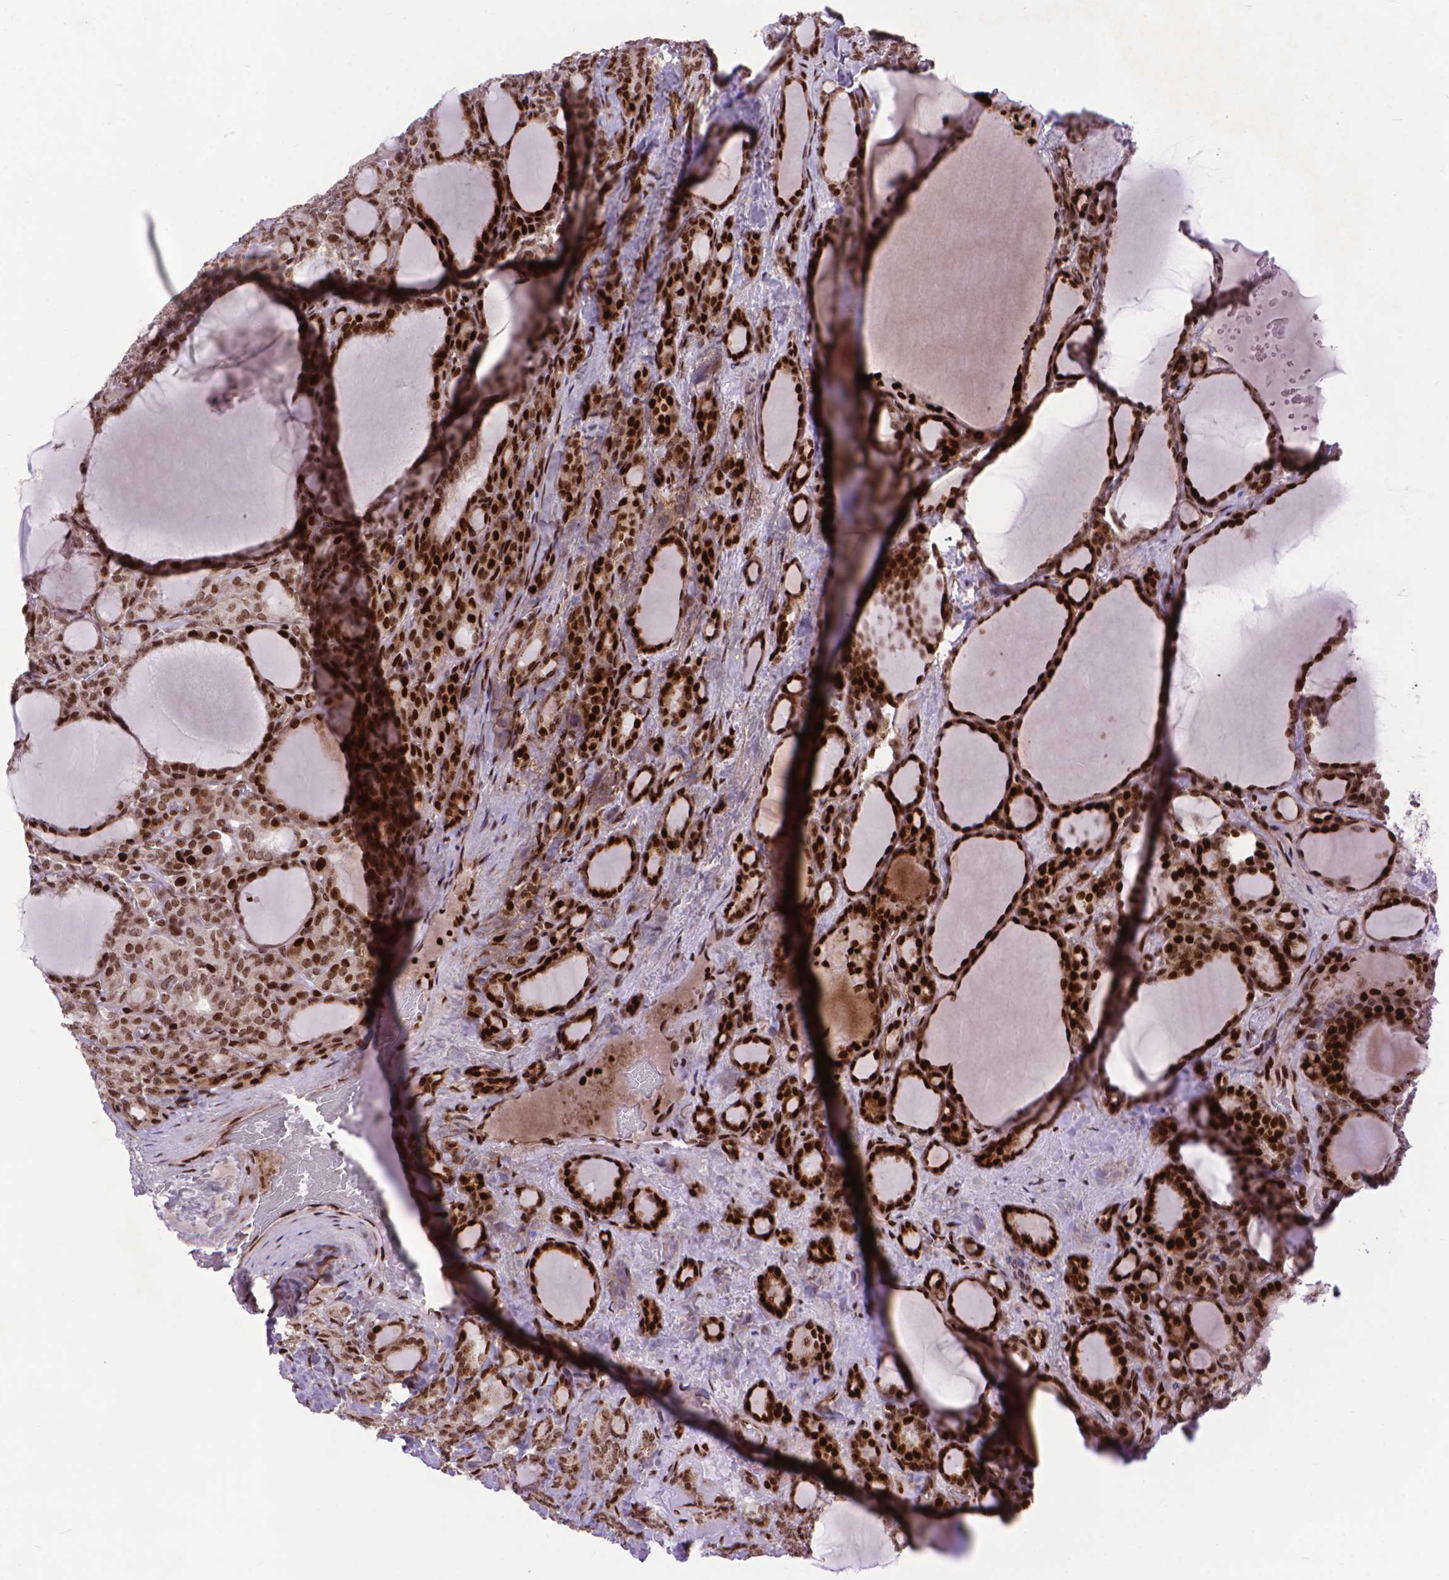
{"staining": {"intensity": "strong", "quantity": ">75%", "location": "cytoplasmic/membranous,nuclear"}, "tissue": "thyroid cancer", "cell_type": "Tumor cells", "image_type": "cancer", "snomed": [{"axis": "morphology", "description": "Normal tissue, NOS"}, {"axis": "morphology", "description": "Follicular adenoma carcinoma, NOS"}, {"axis": "topography", "description": "Thyroid gland"}], "caption": "The image shows immunohistochemical staining of thyroid follicular adenoma carcinoma. There is strong cytoplasmic/membranous and nuclear positivity is identified in about >75% of tumor cells. (Brightfield microscopy of DAB IHC at high magnification).", "gene": "AMER1", "patient": {"sex": "female", "age": 31}}